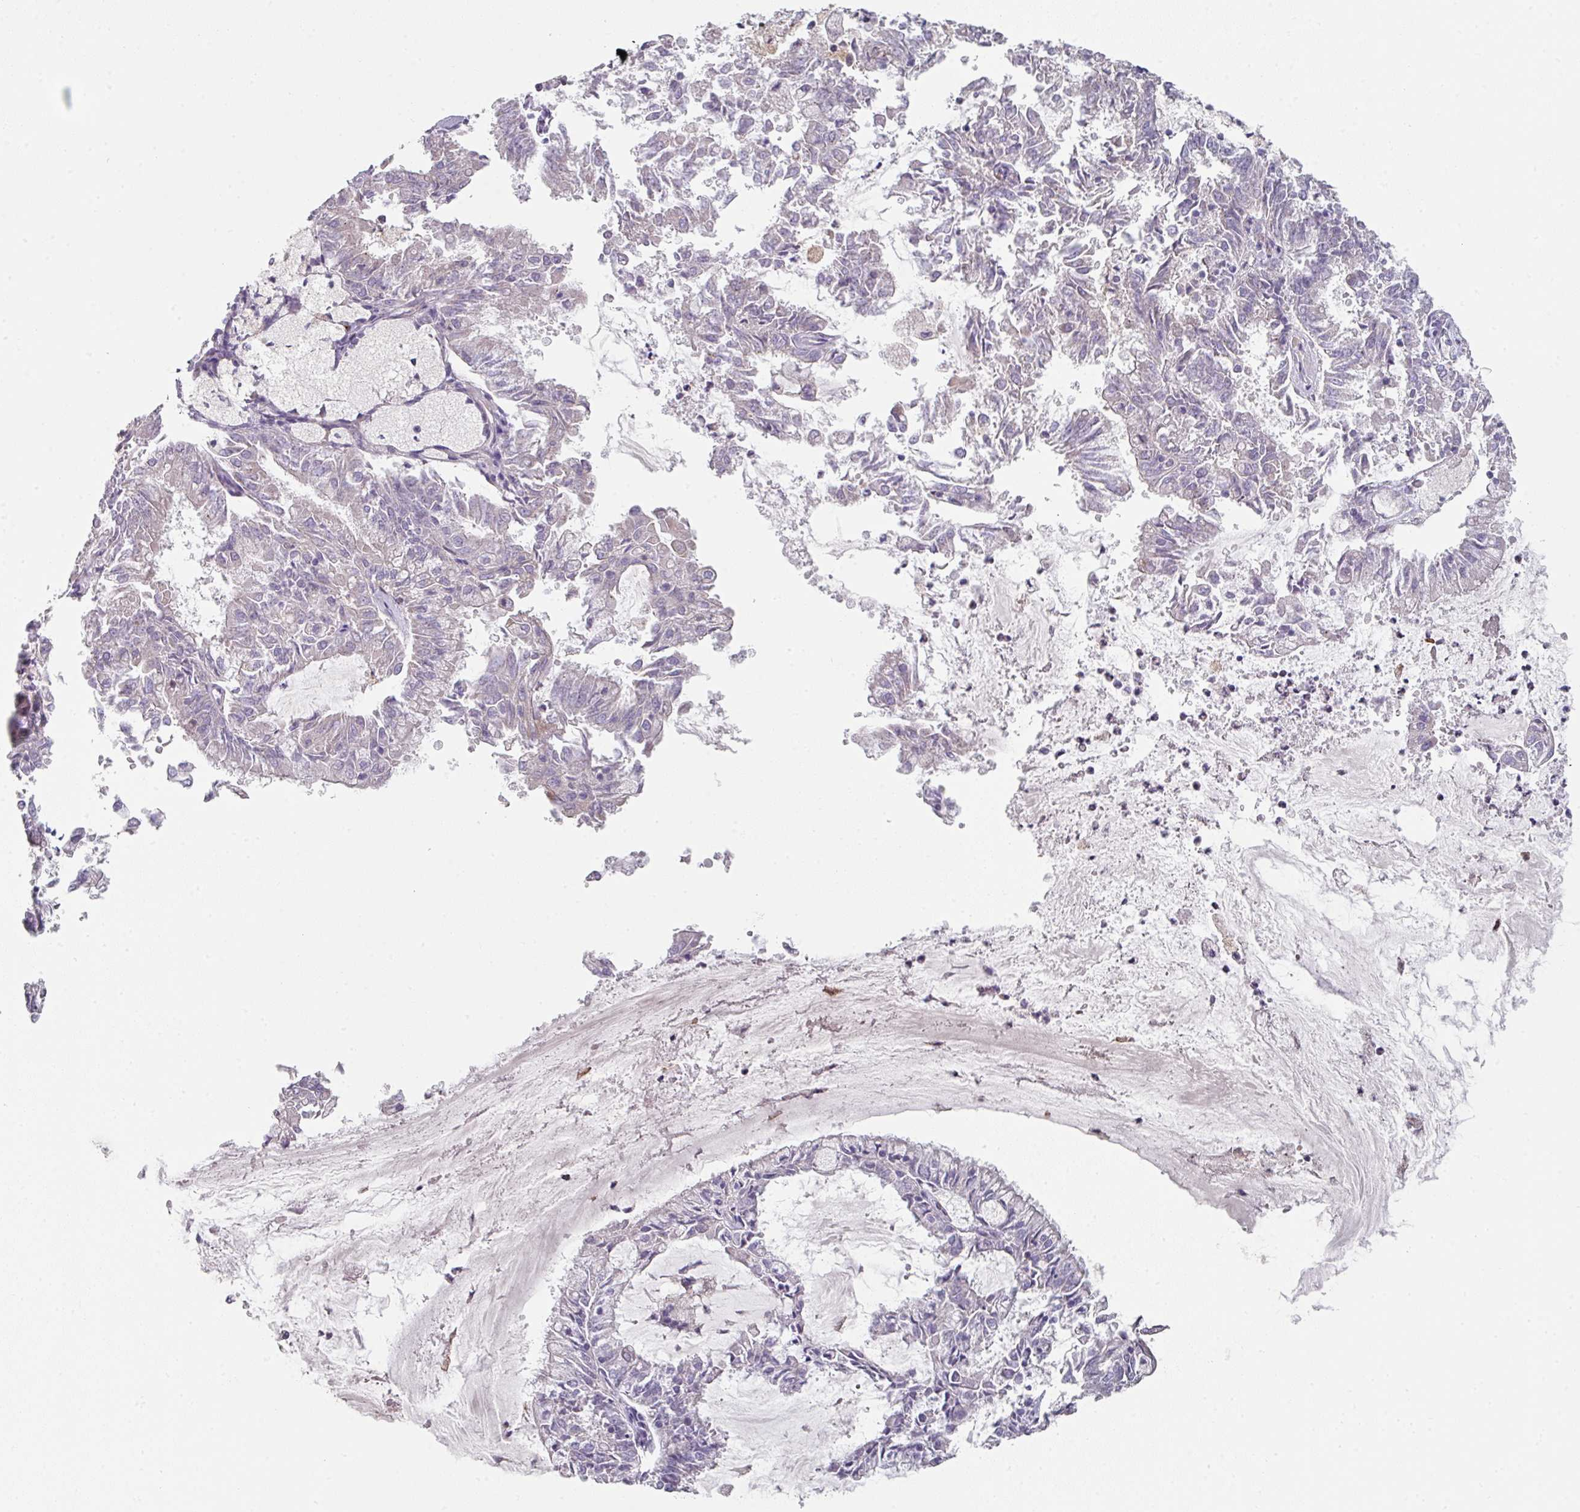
{"staining": {"intensity": "negative", "quantity": "none", "location": "none"}, "tissue": "endometrial cancer", "cell_type": "Tumor cells", "image_type": "cancer", "snomed": [{"axis": "morphology", "description": "Adenocarcinoma, NOS"}, {"axis": "topography", "description": "Endometrium"}], "caption": "Immunohistochemistry (IHC) of endometrial adenocarcinoma displays no positivity in tumor cells. (Brightfield microscopy of DAB (3,3'-diaminobenzidine) immunohistochemistry (IHC) at high magnification).", "gene": "WSB2", "patient": {"sex": "female", "age": 57}}